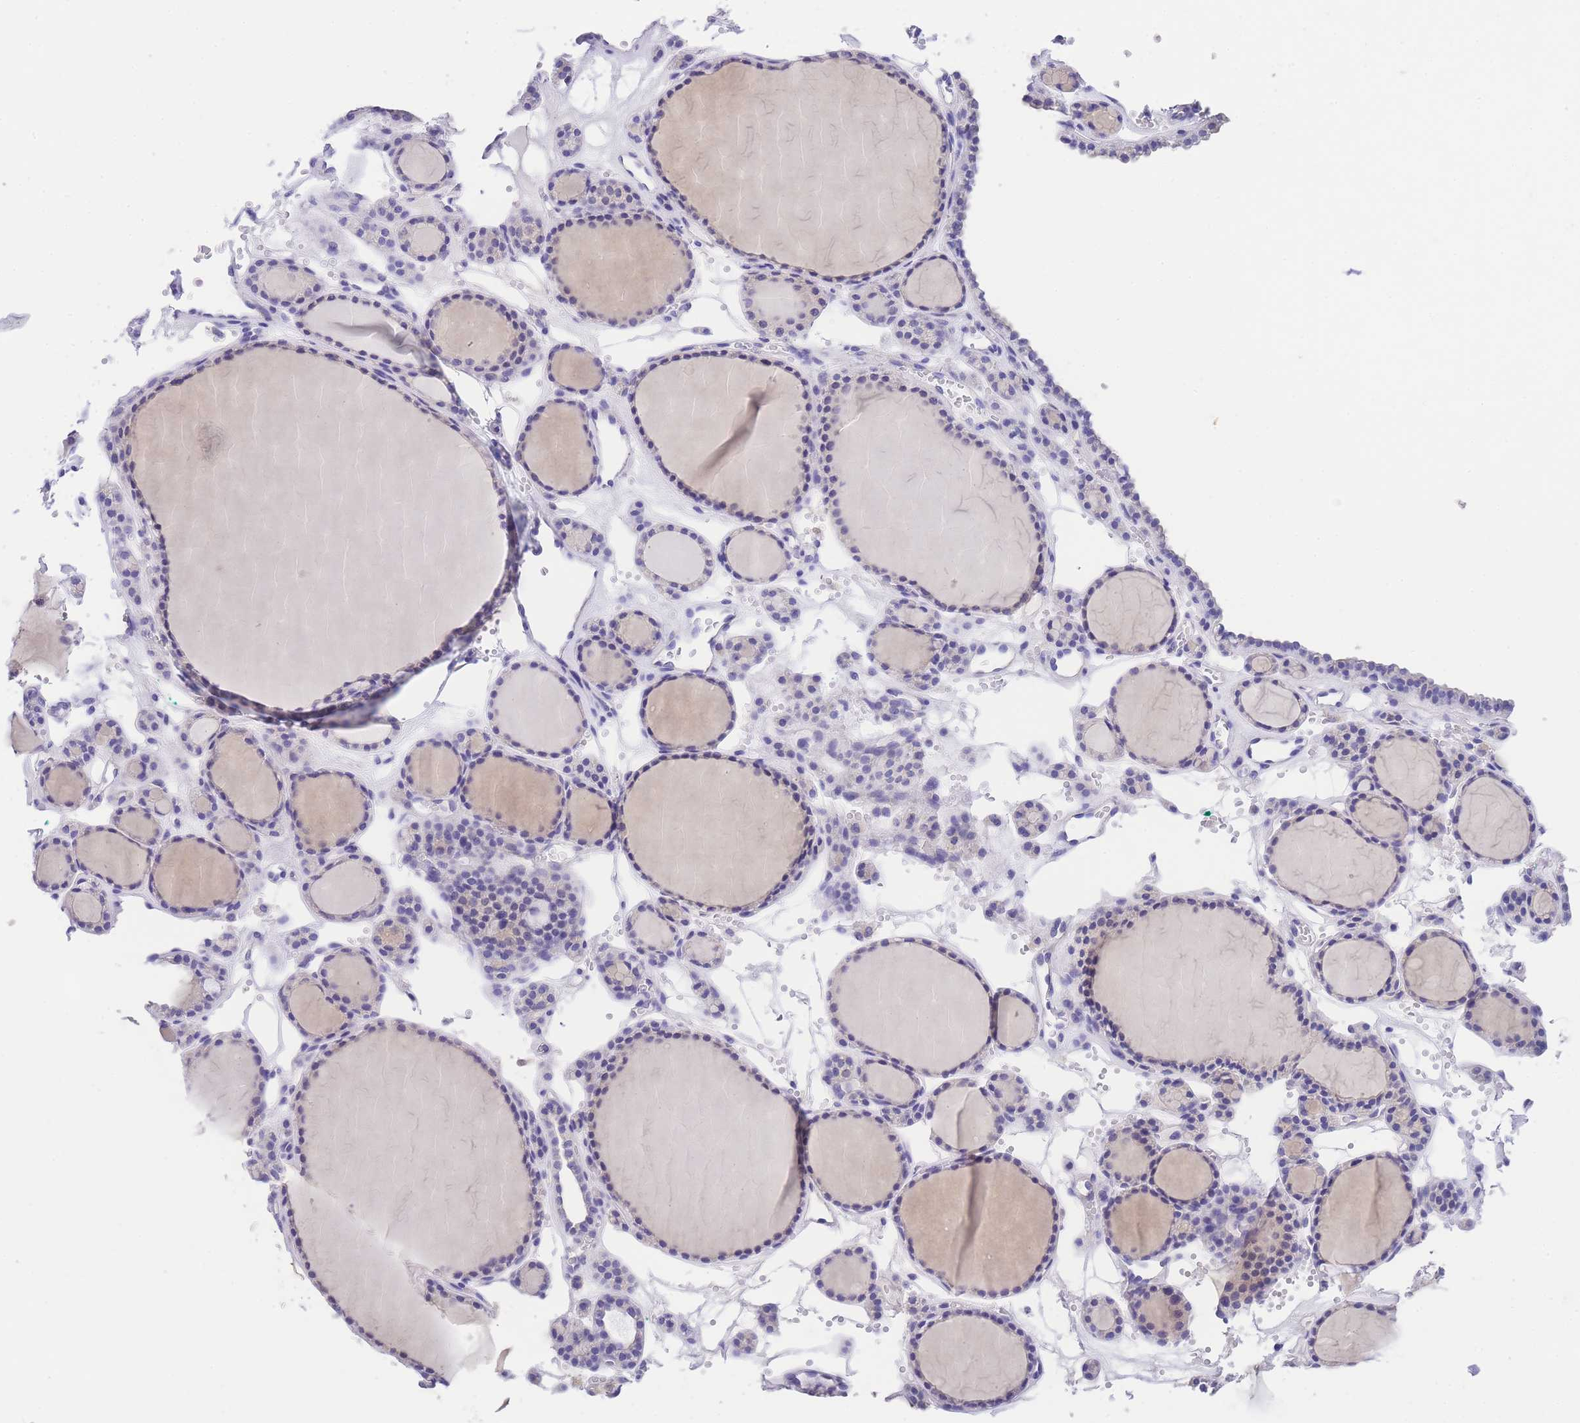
{"staining": {"intensity": "negative", "quantity": "none", "location": "none"}, "tissue": "thyroid gland", "cell_type": "Glandular cells", "image_type": "normal", "snomed": [{"axis": "morphology", "description": "Normal tissue, NOS"}, {"axis": "topography", "description": "Thyroid gland"}], "caption": "IHC of benign human thyroid gland displays no positivity in glandular cells.", "gene": "EPN2", "patient": {"sex": "female", "age": 28}}